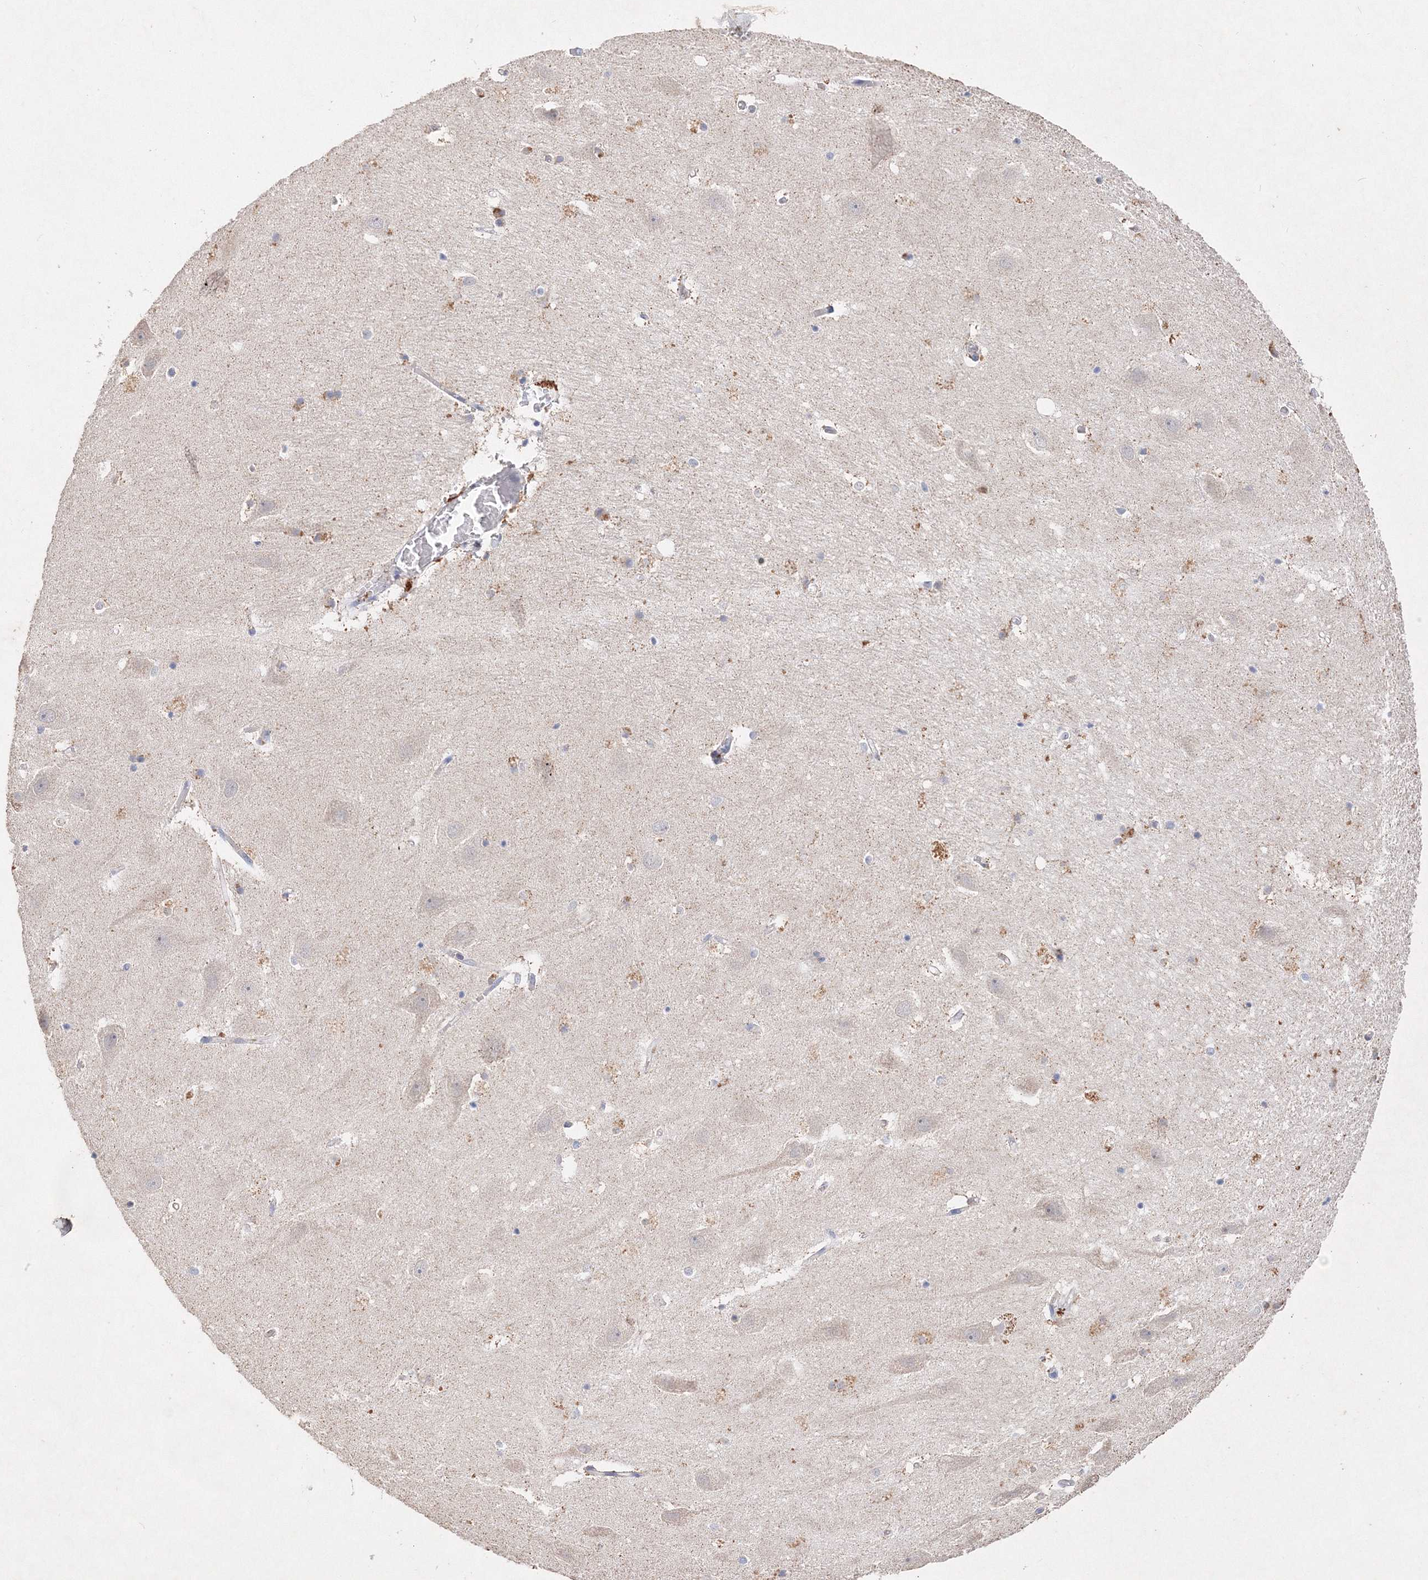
{"staining": {"intensity": "negative", "quantity": "none", "location": "none"}, "tissue": "hippocampus", "cell_type": "Glial cells", "image_type": "normal", "snomed": [{"axis": "morphology", "description": "Normal tissue, NOS"}, {"axis": "topography", "description": "Hippocampus"}], "caption": "Micrograph shows no protein expression in glial cells of benign hippocampus.", "gene": "GLS", "patient": {"sex": "female", "age": 52}}